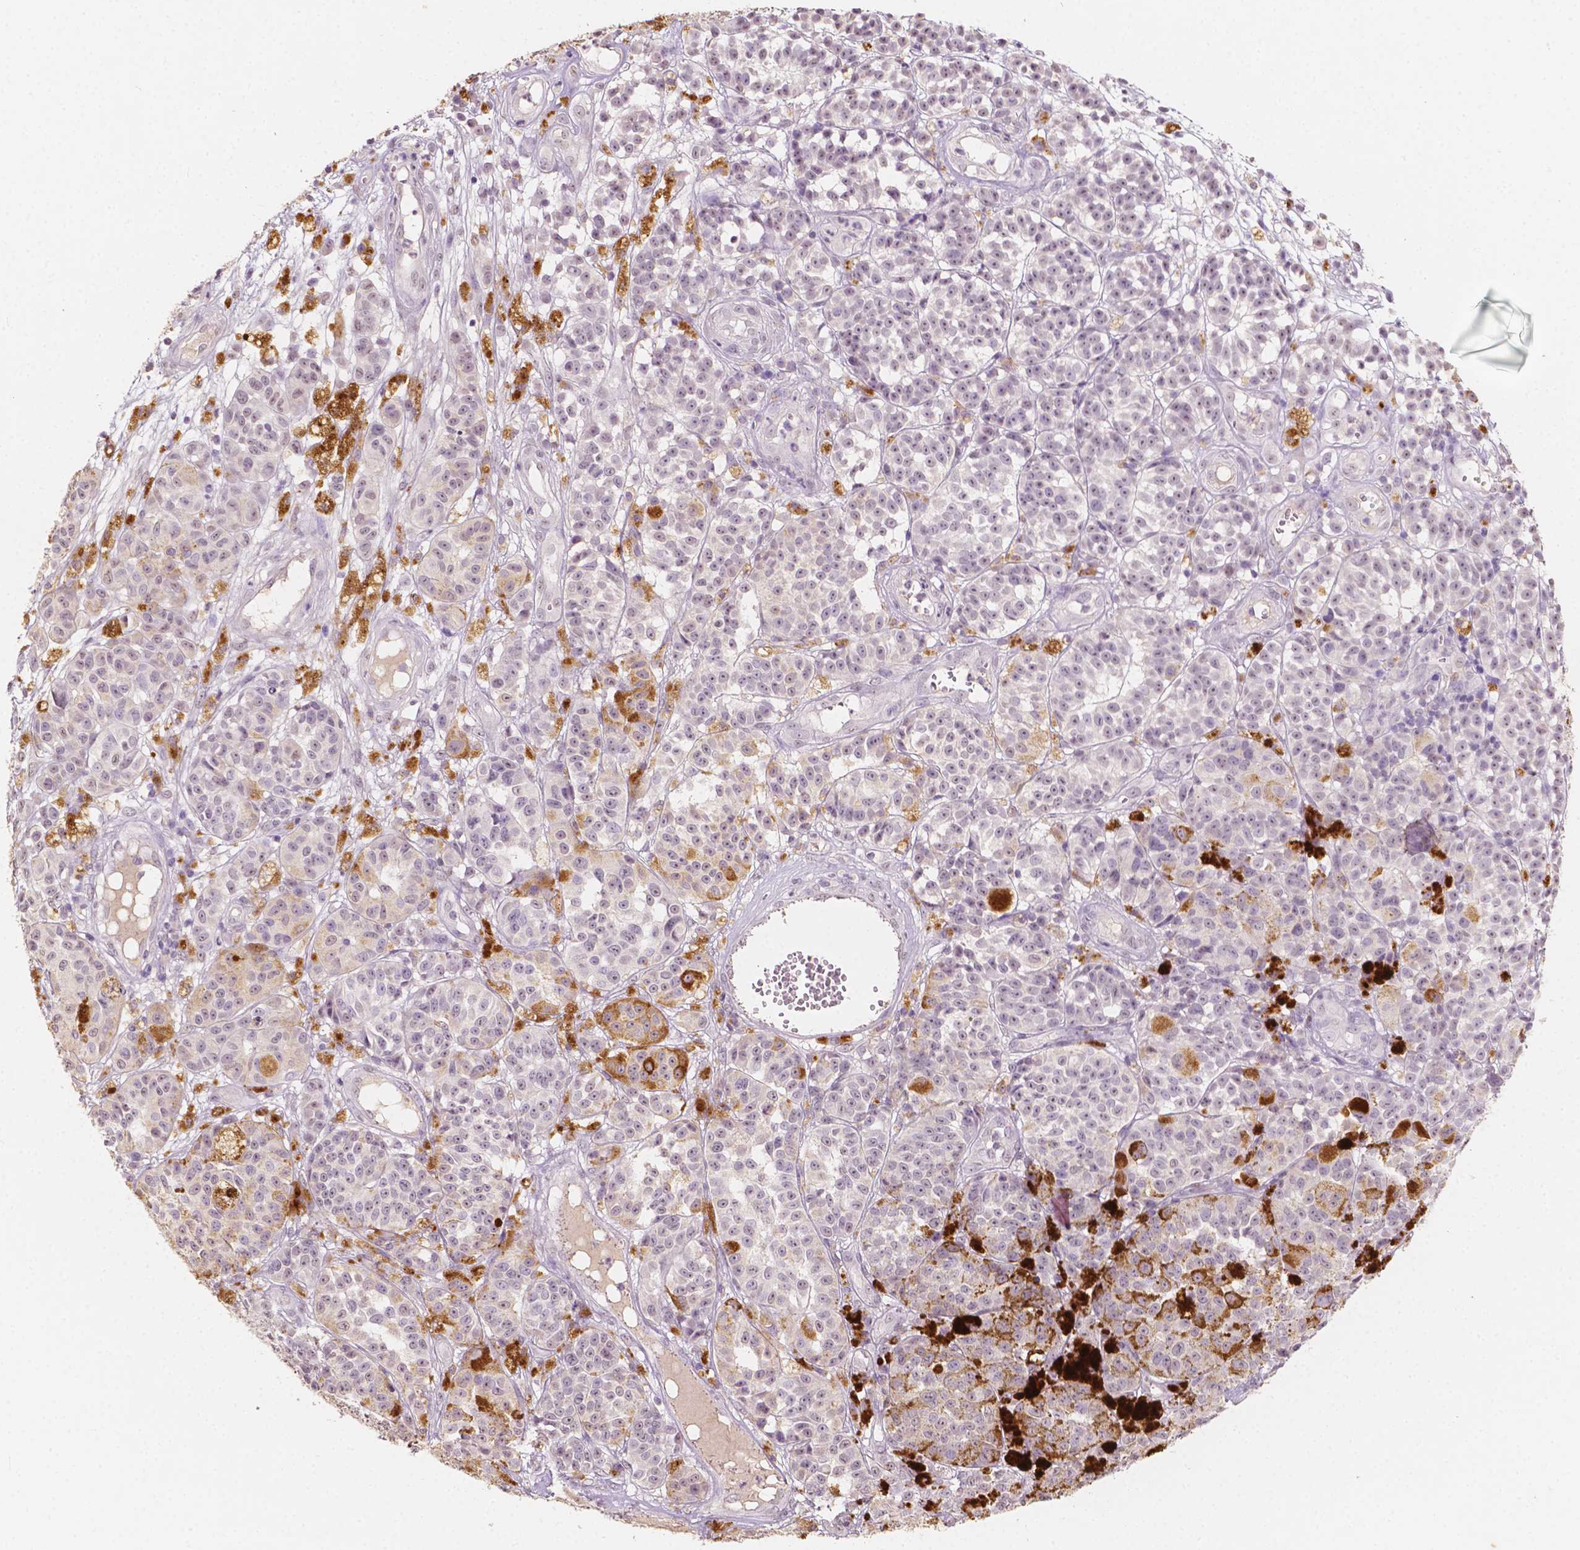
{"staining": {"intensity": "negative", "quantity": "none", "location": "none"}, "tissue": "melanoma", "cell_type": "Tumor cells", "image_type": "cancer", "snomed": [{"axis": "morphology", "description": "Malignant melanoma, NOS"}, {"axis": "topography", "description": "Skin"}], "caption": "Image shows no significant protein positivity in tumor cells of malignant melanoma. (Stains: DAB (3,3'-diaminobenzidine) immunohistochemistry with hematoxylin counter stain, Microscopy: brightfield microscopy at high magnification).", "gene": "SOX15", "patient": {"sex": "female", "age": 58}}